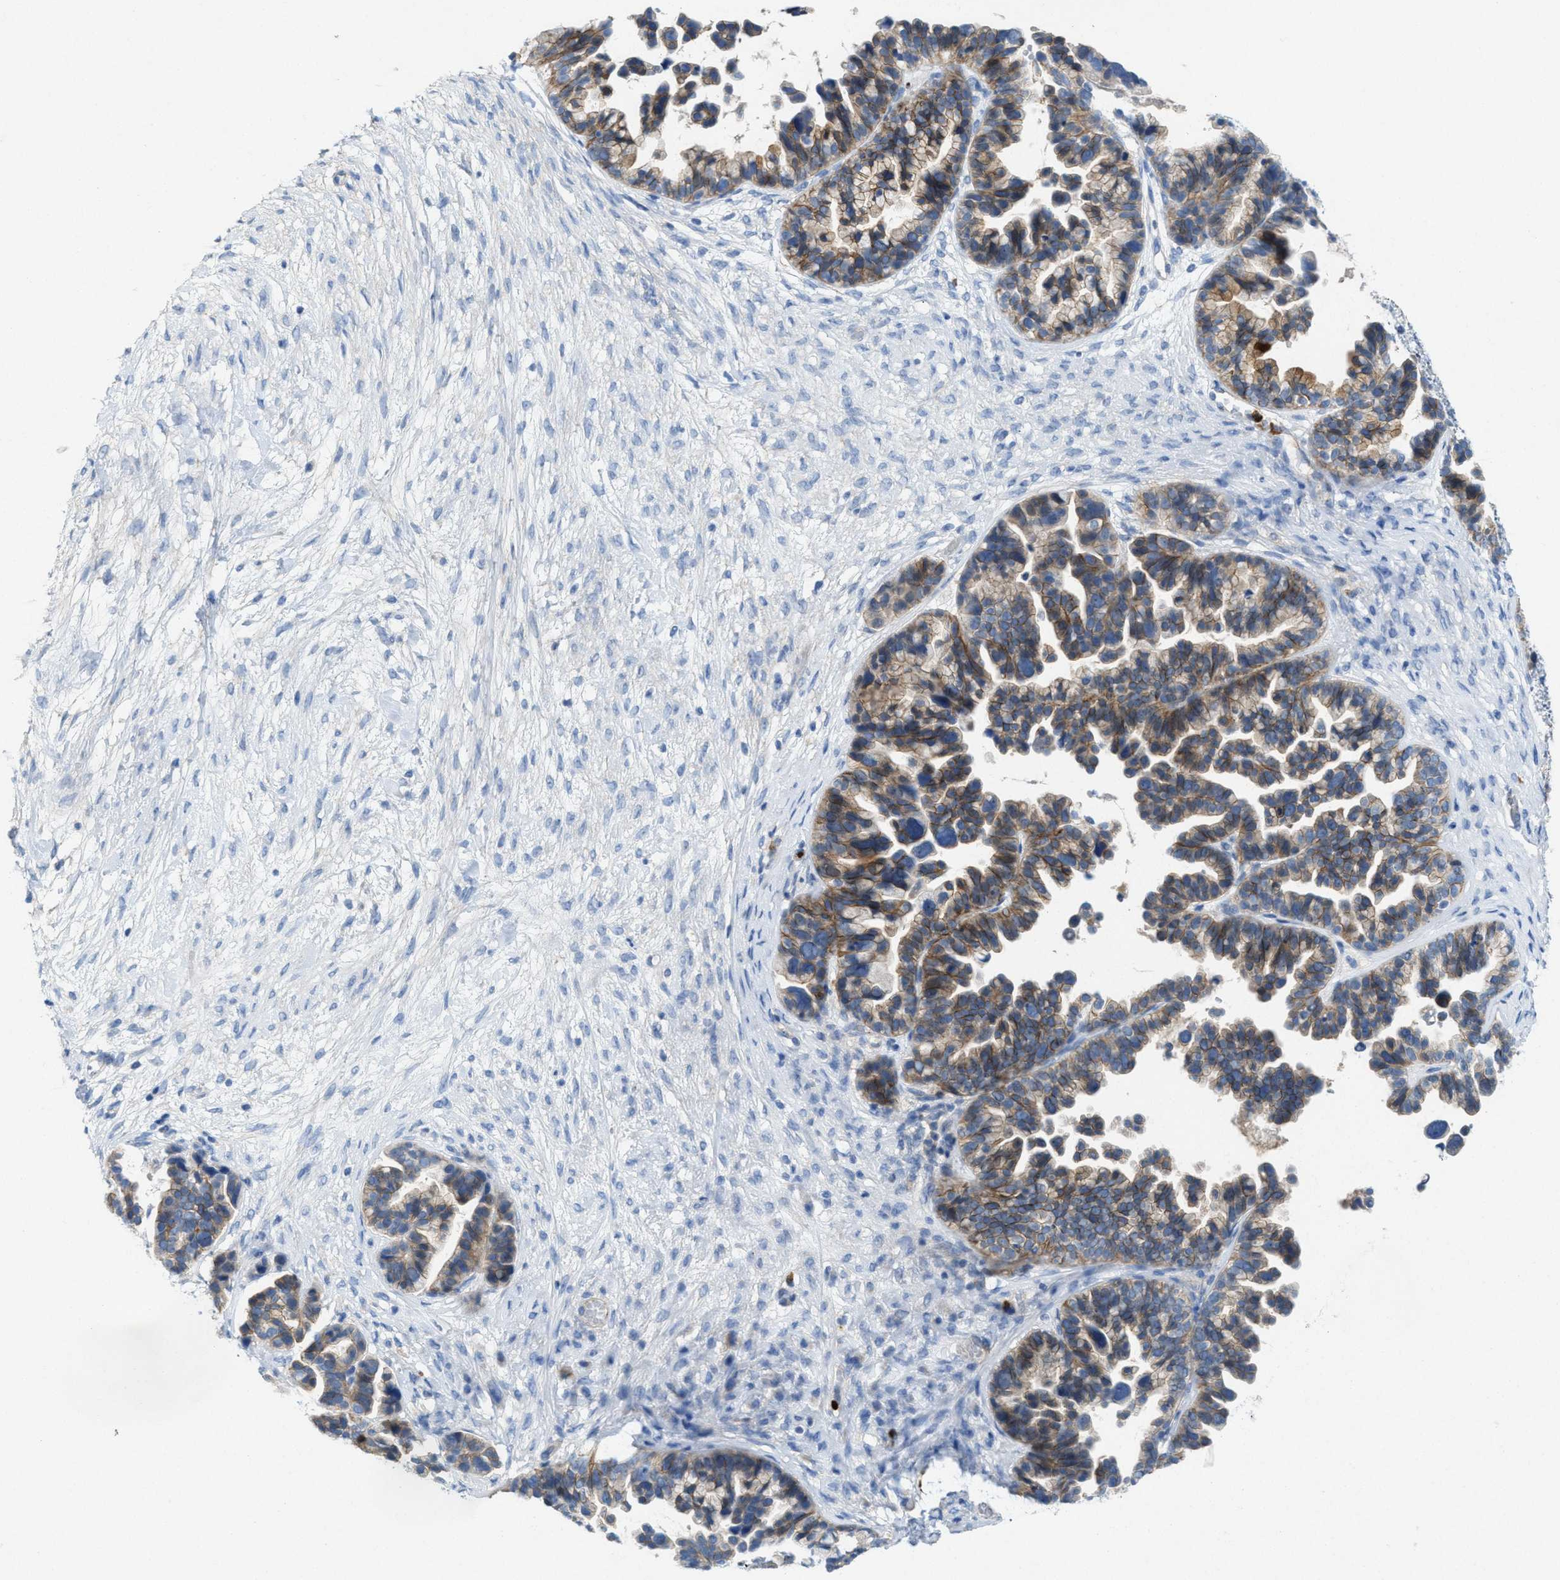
{"staining": {"intensity": "moderate", "quantity": ">75%", "location": "cytoplasmic/membranous"}, "tissue": "ovarian cancer", "cell_type": "Tumor cells", "image_type": "cancer", "snomed": [{"axis": "morphology", "description": "Cystadenocarcinoma, serous, NOS"}, {"axis": "topography", "description": "Ovary"}], "caption": "Ovarian cancer was stained to show a protein in brown. There is medium levels of moderate cytoplasmic/membranous expression in about >75% of tumor cells.", "gene": "CMTM1", "patient": {"sex": "female", "age": 56}}